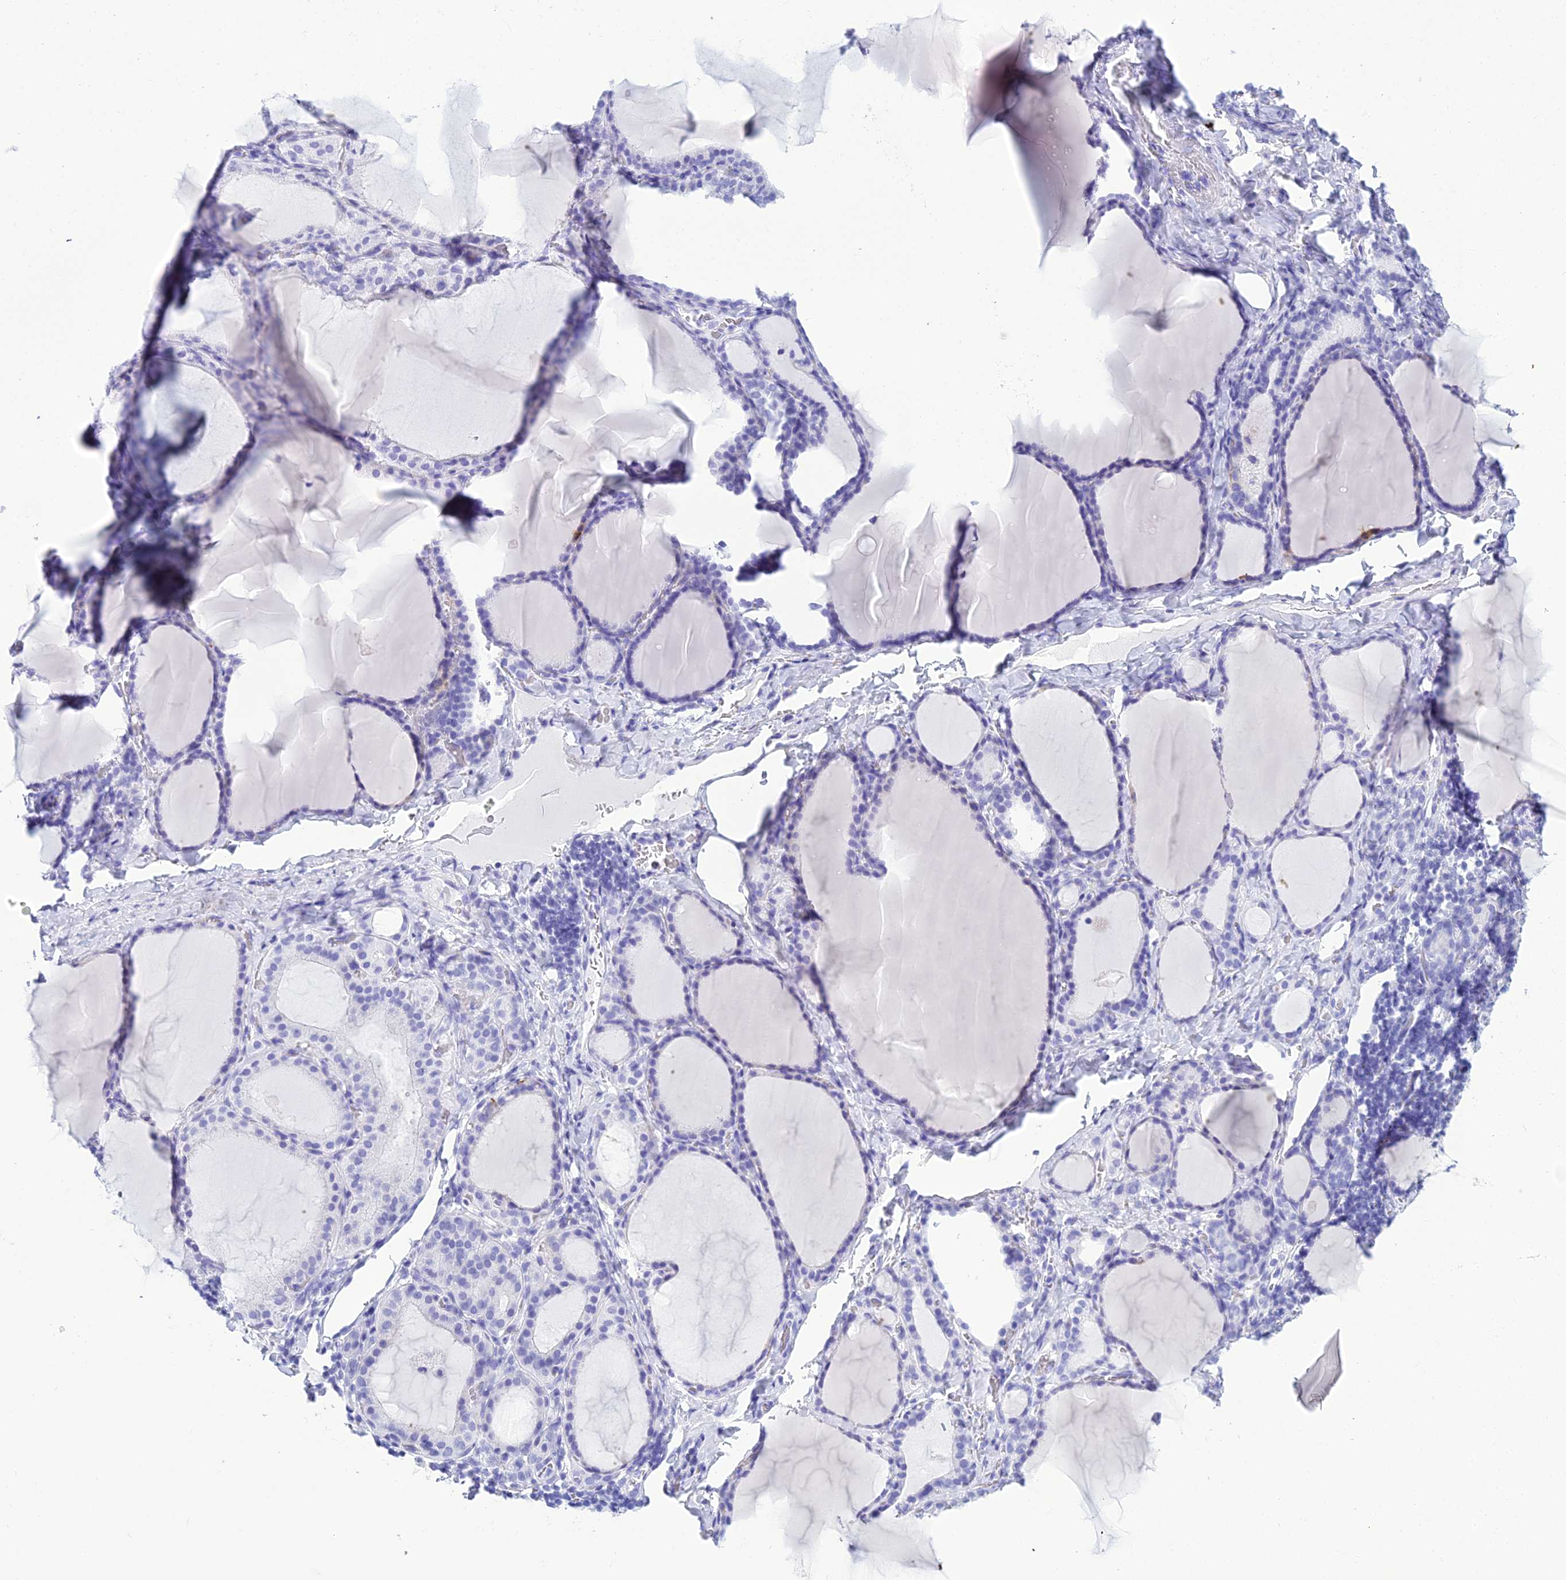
{"staining": {"intensity": "negative", "quantity": "none", "location": "none"}, "tissue": "thyroid gland", "cell_type": "Glandular cells", "image_type": "normal", "snomed": [{"axis": "morphology", "description": "Normal tissue, NOS"}, {"axis": "topography", "description": "Thyroid gland"}], "caption": "The IHC photomicrograph has no significant staining in glandular cells of thyroid gland.", "gene": "ZNF442", "patient": {"sex": "female", "age": 39}}